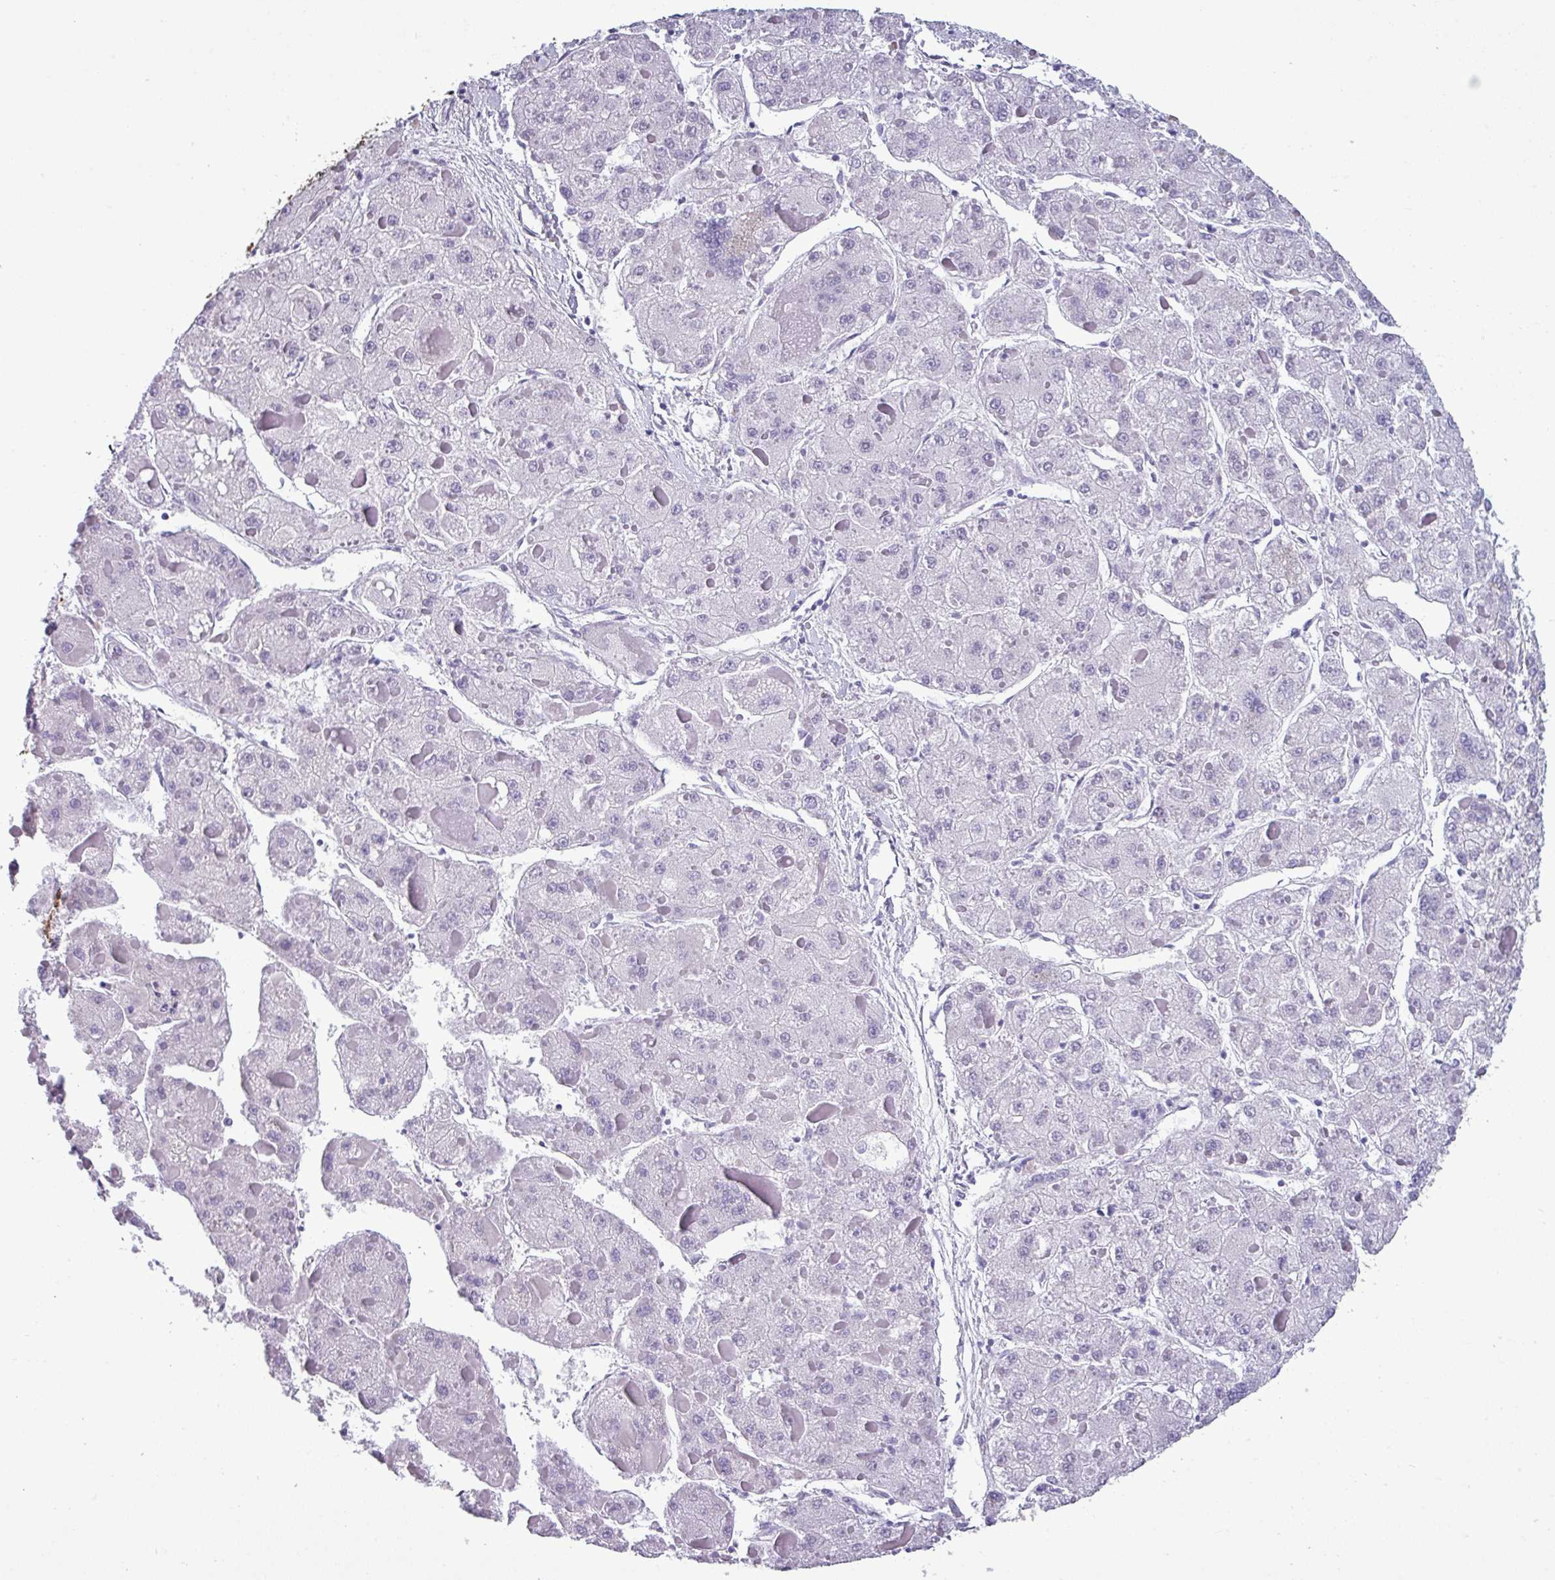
{"staining": {"intensity": "negative", "quantity": "none", "location": "none"}, "tissue": "liver cancer", "cell_type": "Tumor cells", "image_type": "cancer", "snomed": [{"axis": "morphology", "description": "Carcinoma, Hepatocellular, NOS"}, {"axis": "topography", "description": "Liver"}], "caption": "High magnification brightfield microscopy of liver cancer (hepatocellular carcinoma) stained with DAB (brown) and counterstained with hematoxylin (blue): tumor cells show no significant staining. (Brightfield microscopy of DAB immunohistochemistry (IHC) at high magnification).", "gene": "SRGAP1", "patient": {"sex": "female", "age": 73}}